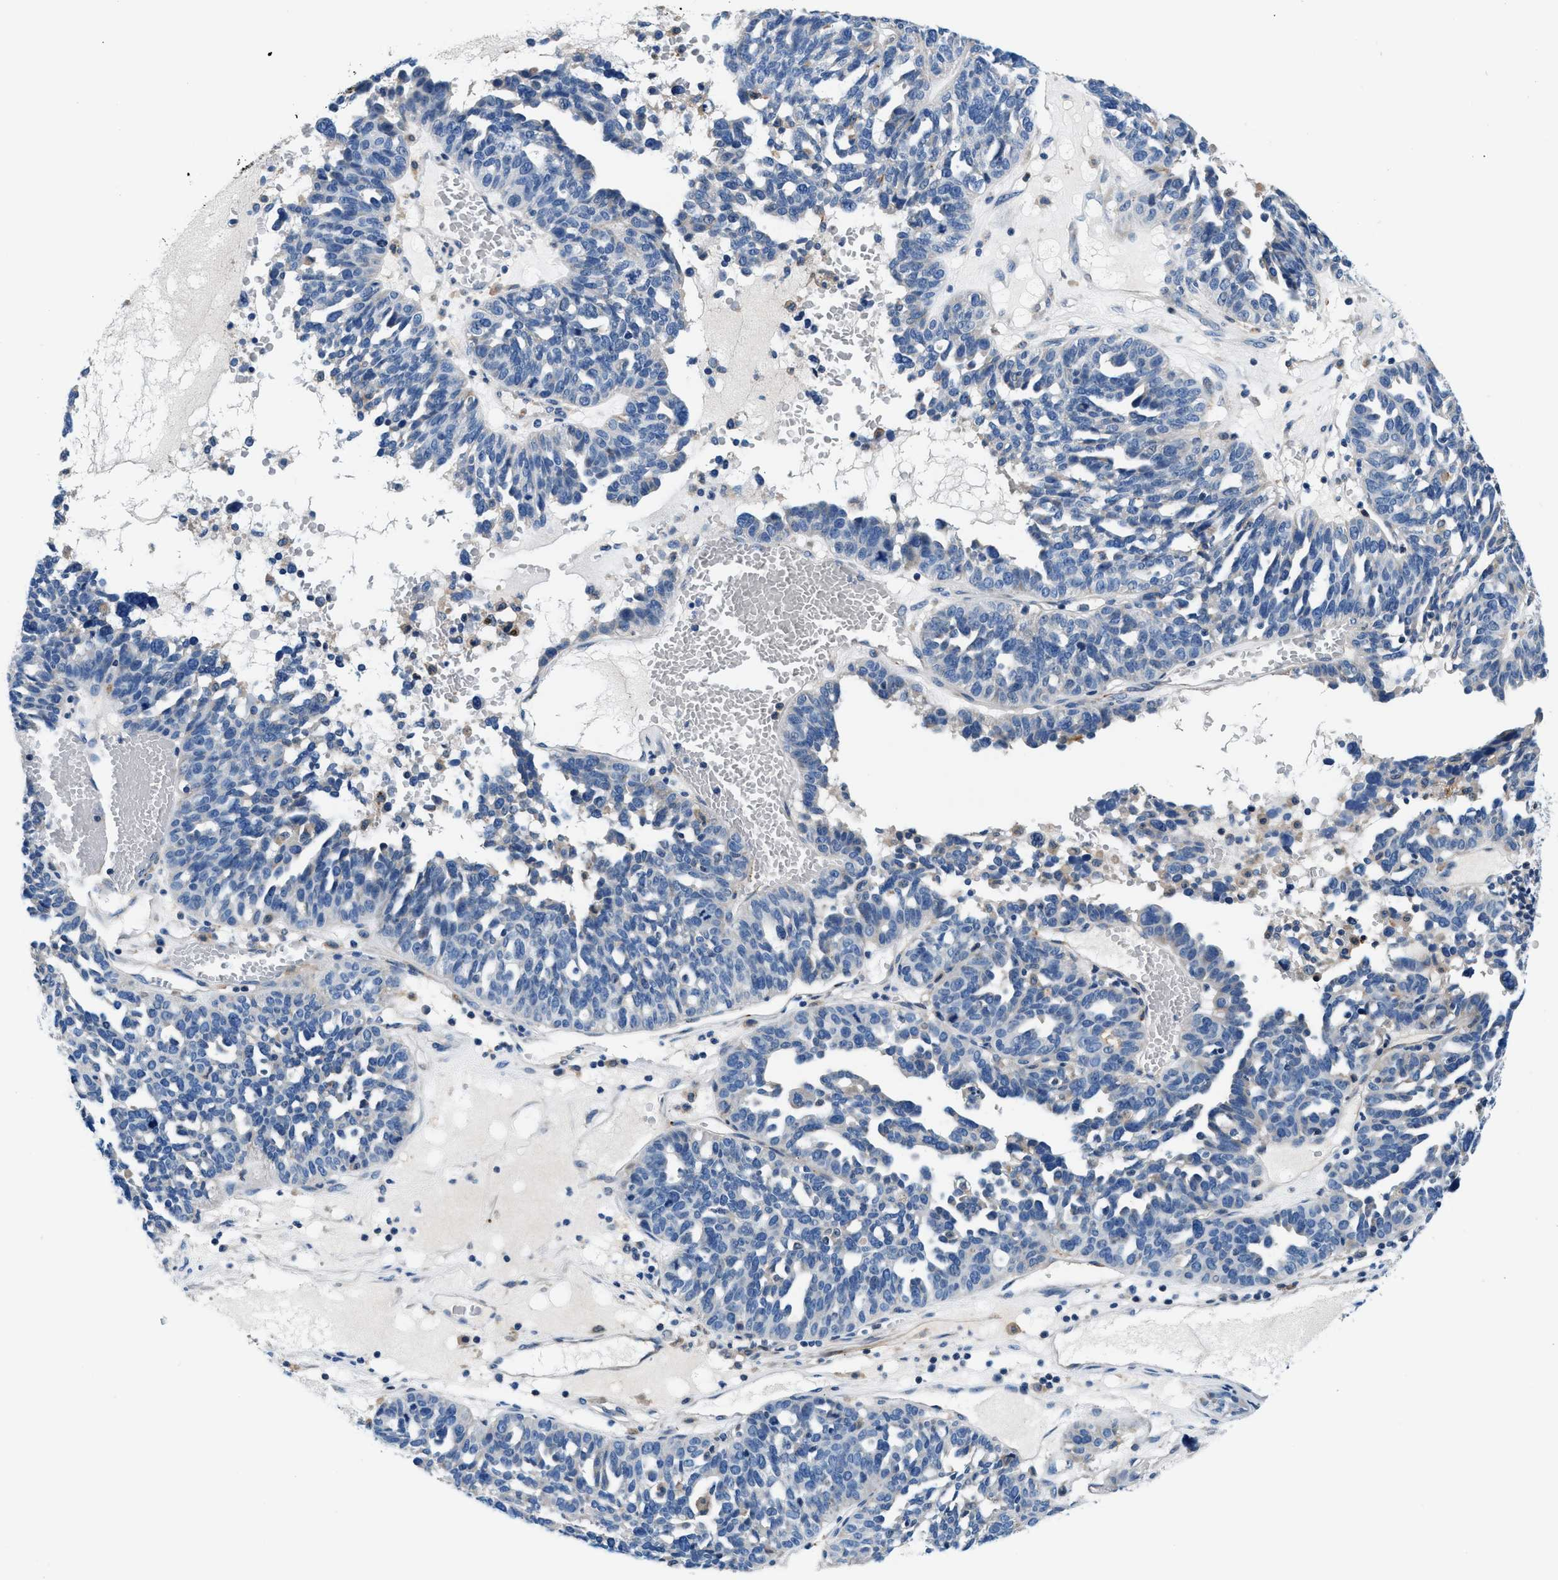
{"staining": {"intensity": "negative", "quantity": "none", "location": "none"}, "tissue": "ovarian cancer", "cell_type": "Tumor cells", "image_type": "cancer", "snomed": [{"axis": "morphology", "description": "Cystadenocarcinoma, serous, NOS"}, {"axis": "topography", "description": "Ovary"}], "caption": "DAB immunohistochemical staining of human ovarian cancer (serous cystadenocarcinoma) demonstrates no significant positivity in tumor cells.", "gene": "SLFN11", "patient": {"sex": "female", "age": 59}}